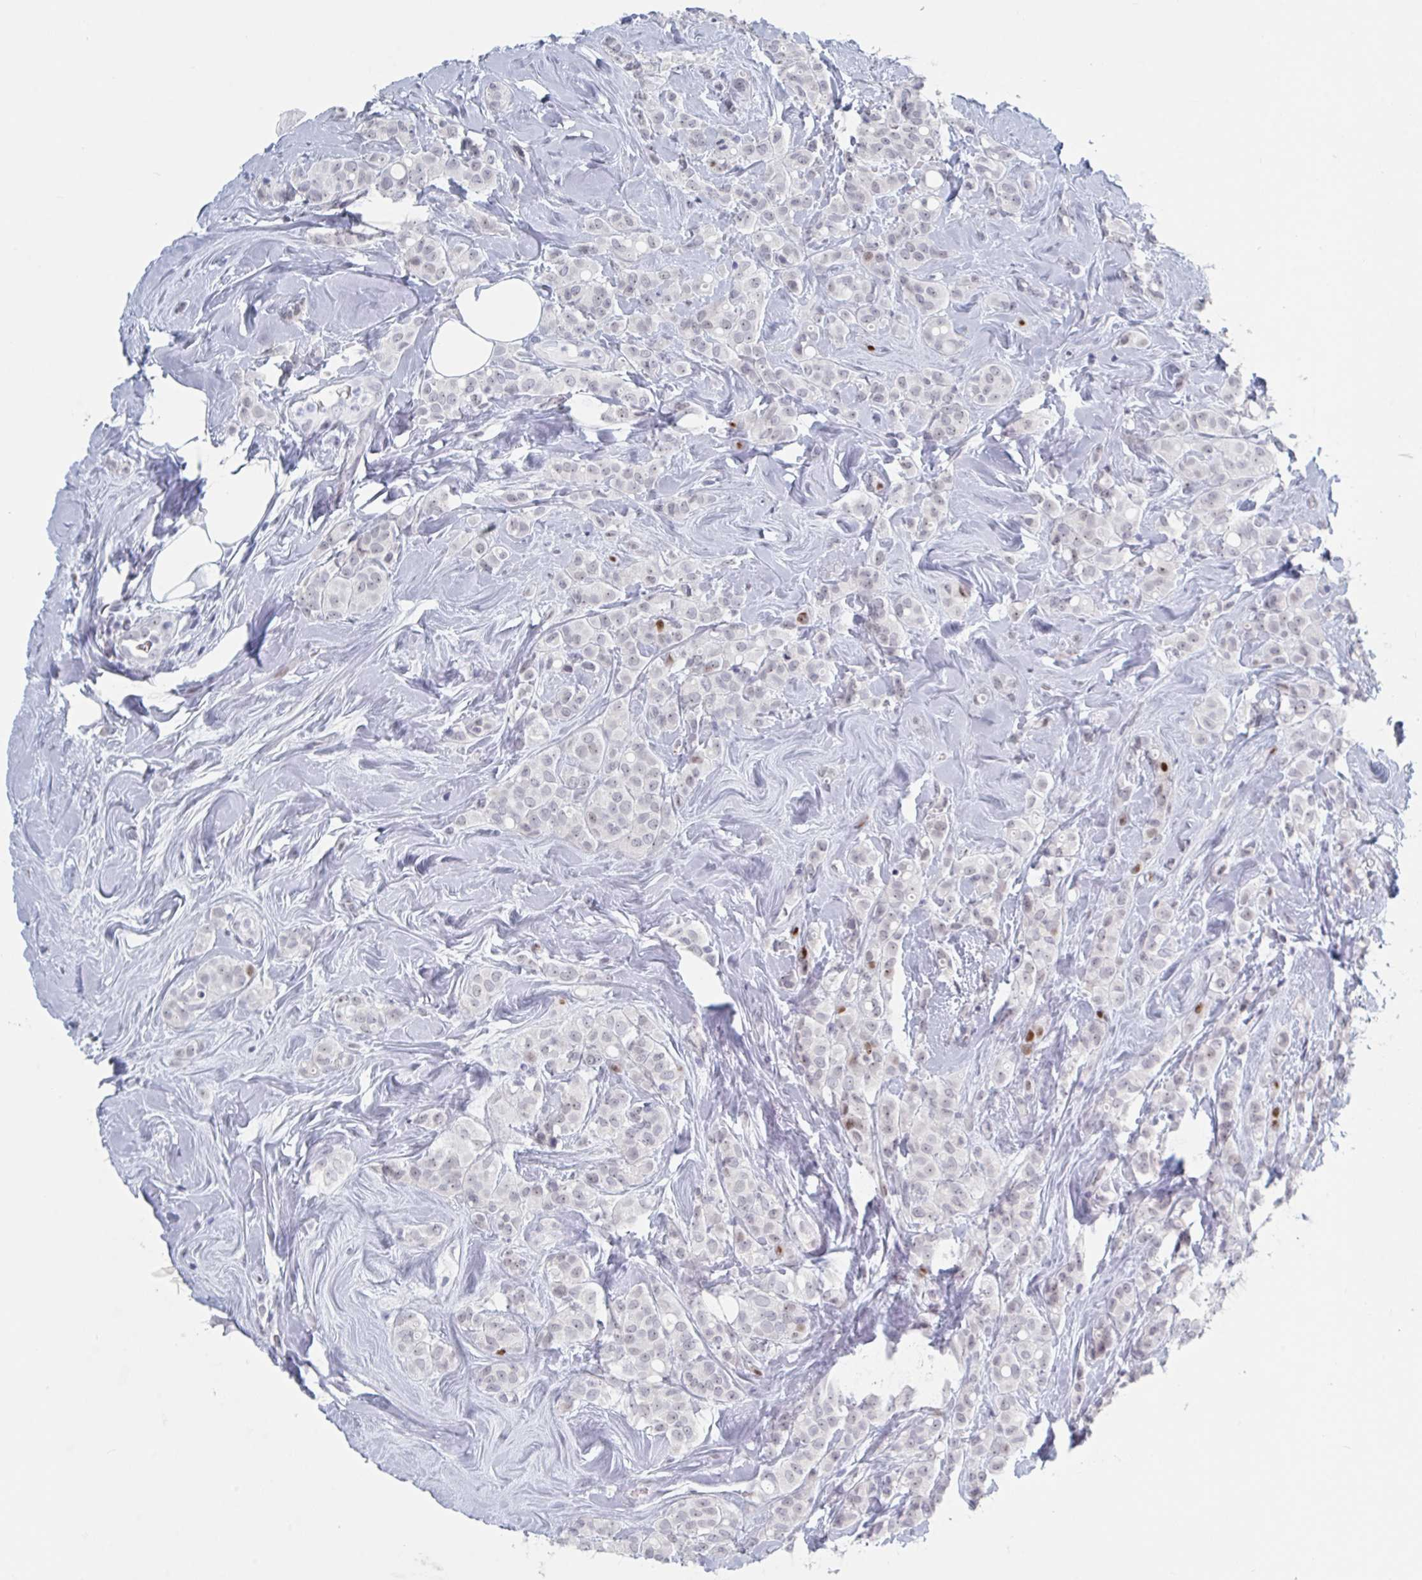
{"staining": {"intensity": "moderate", "quantity": "<25%", "location": "nuclear"}, "tissue": "breast cancer", "cell_type": "Tumor cells", "image_type": "cancer", "snomed": [{"axis": "morphology", "description": "Lobular carcinoma"}, {"axis": "topography", "description": "Breast"}], "caption": "Protein positivity by immunohistochemistry (IHC) exhibits moderate nuclear staining in about <25% of tumor cells in lobular carcinoma (breast).", "gene": "NR1H2", "patient": {"sex": "female", "age": 68}}